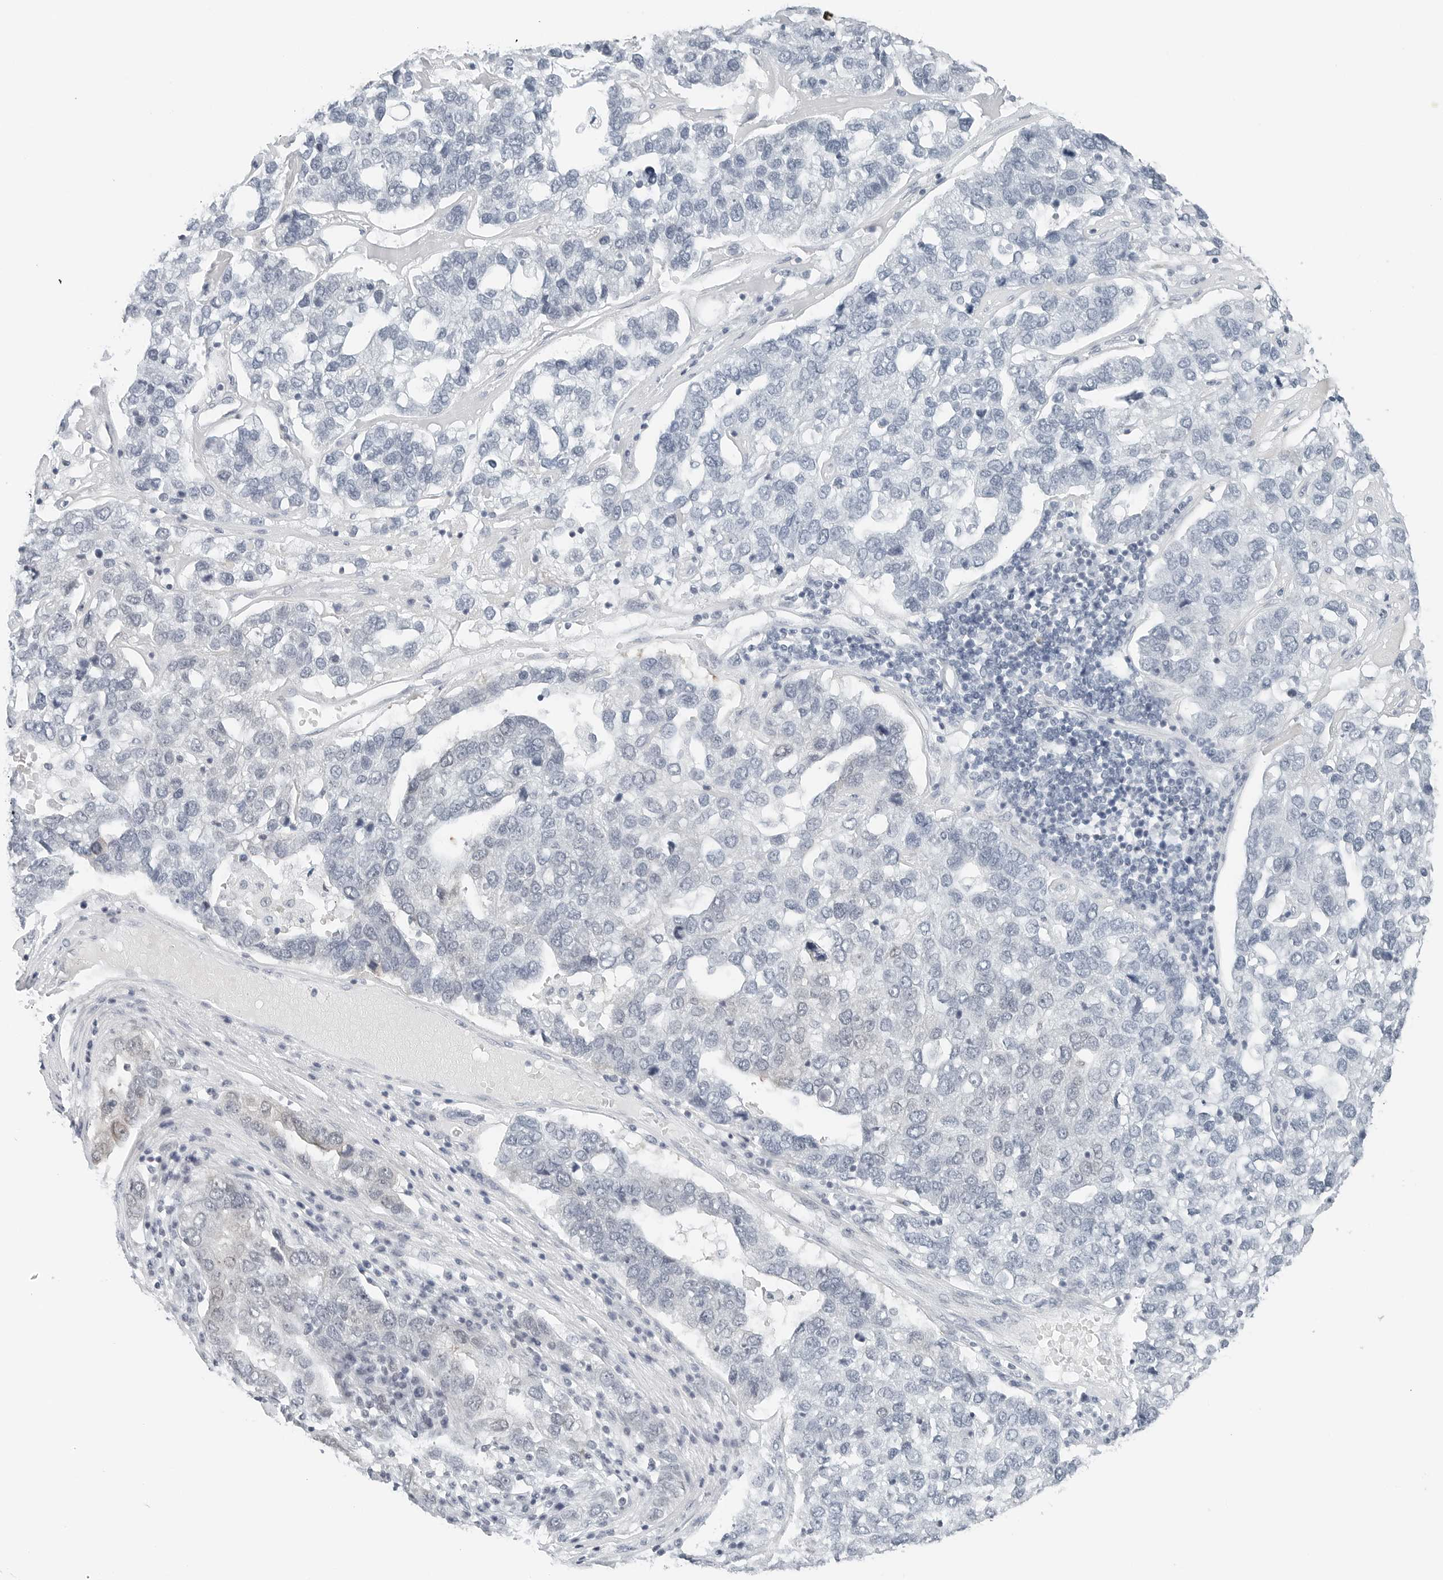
{"staining": {"intensity": "weak", "quantity": "<25%", "location": "nuclear"}, "tissue": "pancreatic cancer", "cell_type": "Tumor cells", "image_type": "cancer", "snomed": [{"axis": "morphology", "description": "Adenocarcinoma, NOS"}, {"axis": "topography", "description": "Pancreas"}], "caption": "This is a photomicrograph of IHC staining of pancreatic adenocarcinoma, which shows no staining in tumor cells.", "gene": "NTMT2", "patient": {"sex": "female", "age": 61}}